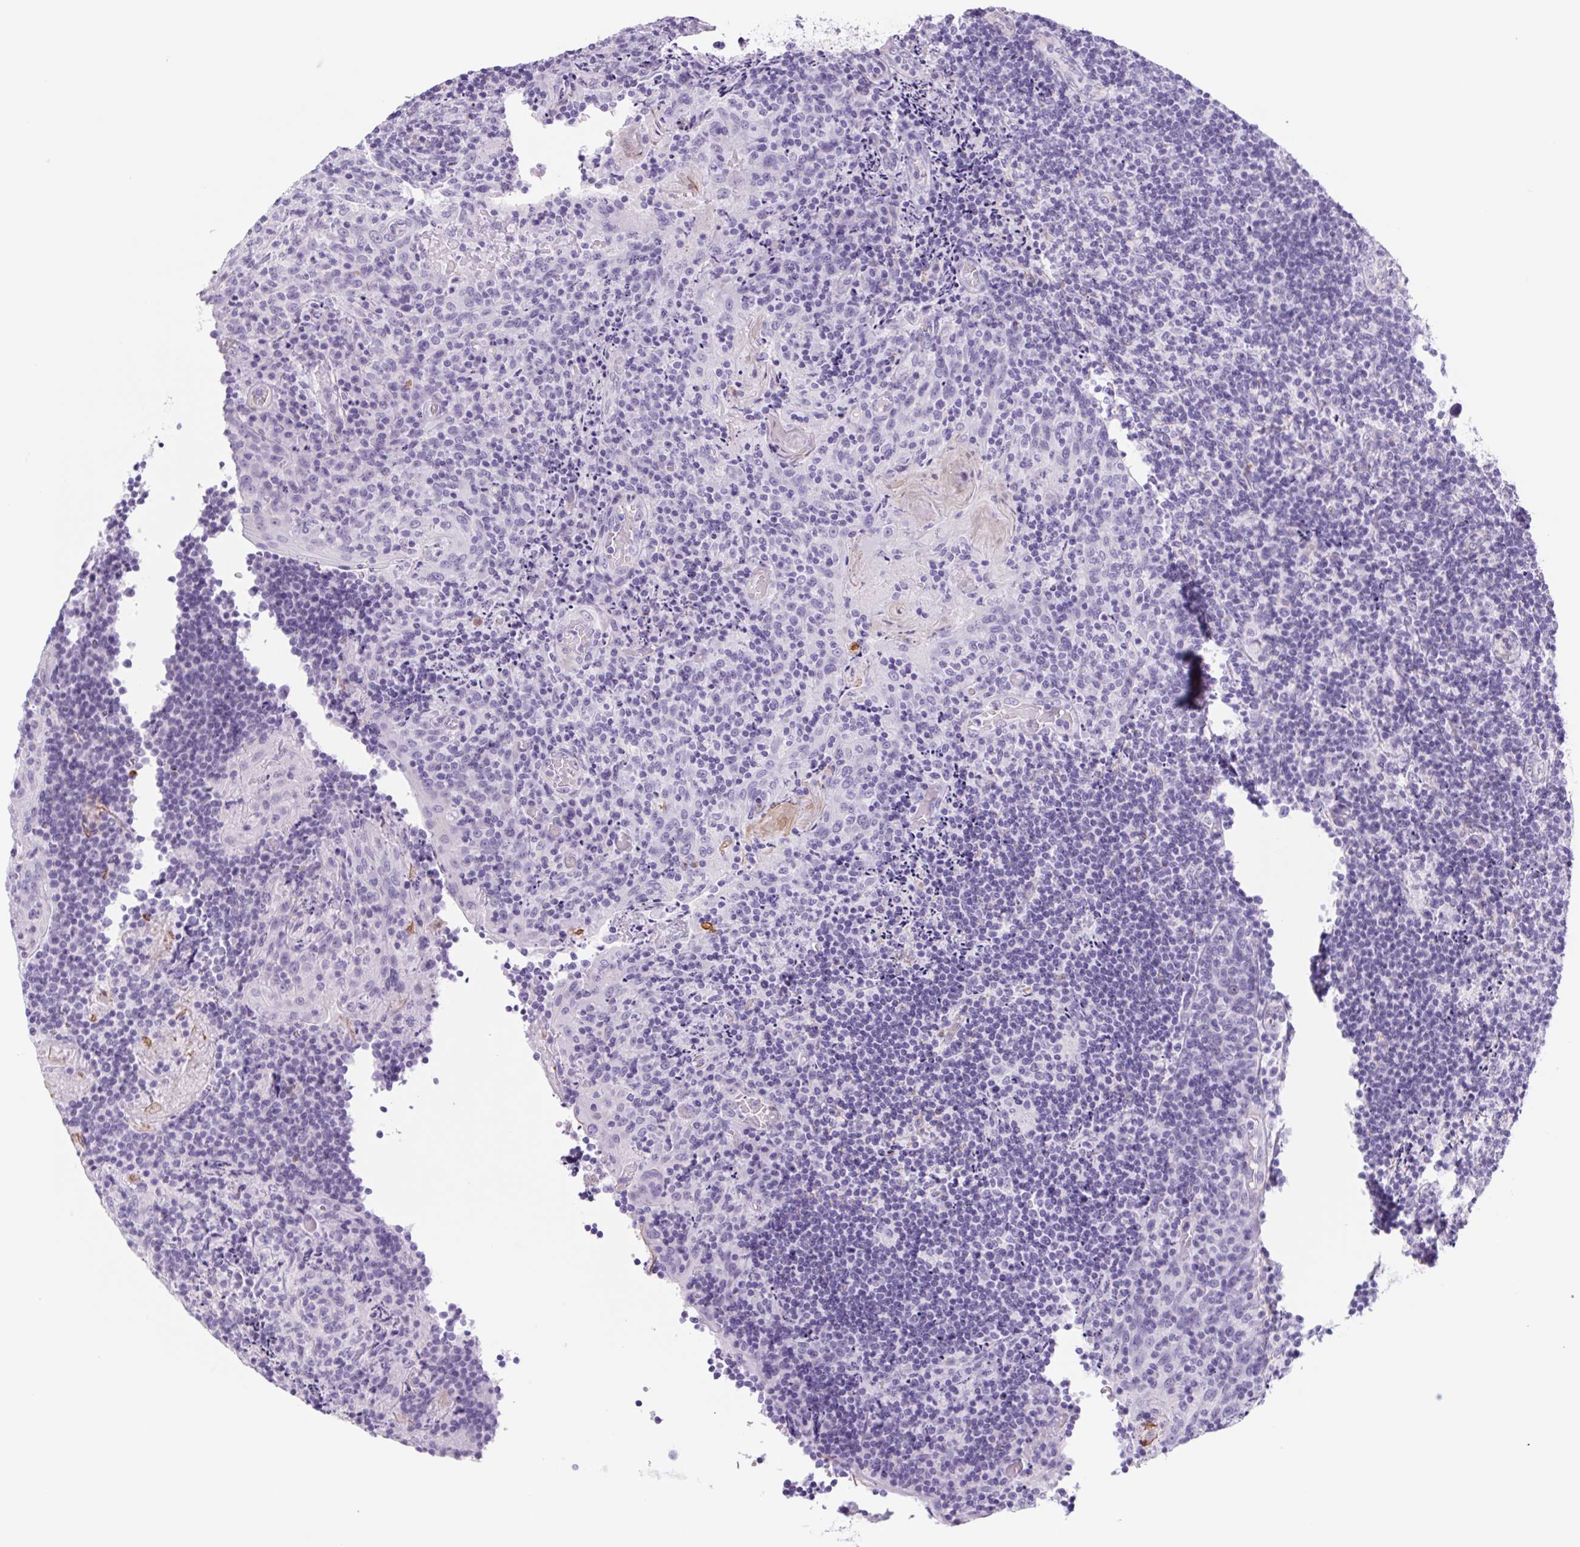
{"staining": {"intensity": "negative", "quantity": "none", "location": "none"}, "tissue": "tonsil", "cell_type": "Germinal center cells", "image_type": "normal", "snomed": [{"axis": "morphology", "description": "Normal tissue, NOS"}, {"axis": "topography", "description": "Tonsil"}], "caption": "A photomicrograph of human tonsil is negative for staining in germinal center cells. (Stains: DAB immunohistochemistry (IHC) with hematoxylin counter stain, Microscopy: brightfield microscopy at high magnification).", "gene": "CYP21A2", "patient": {"sex": "male", "age": 17}}